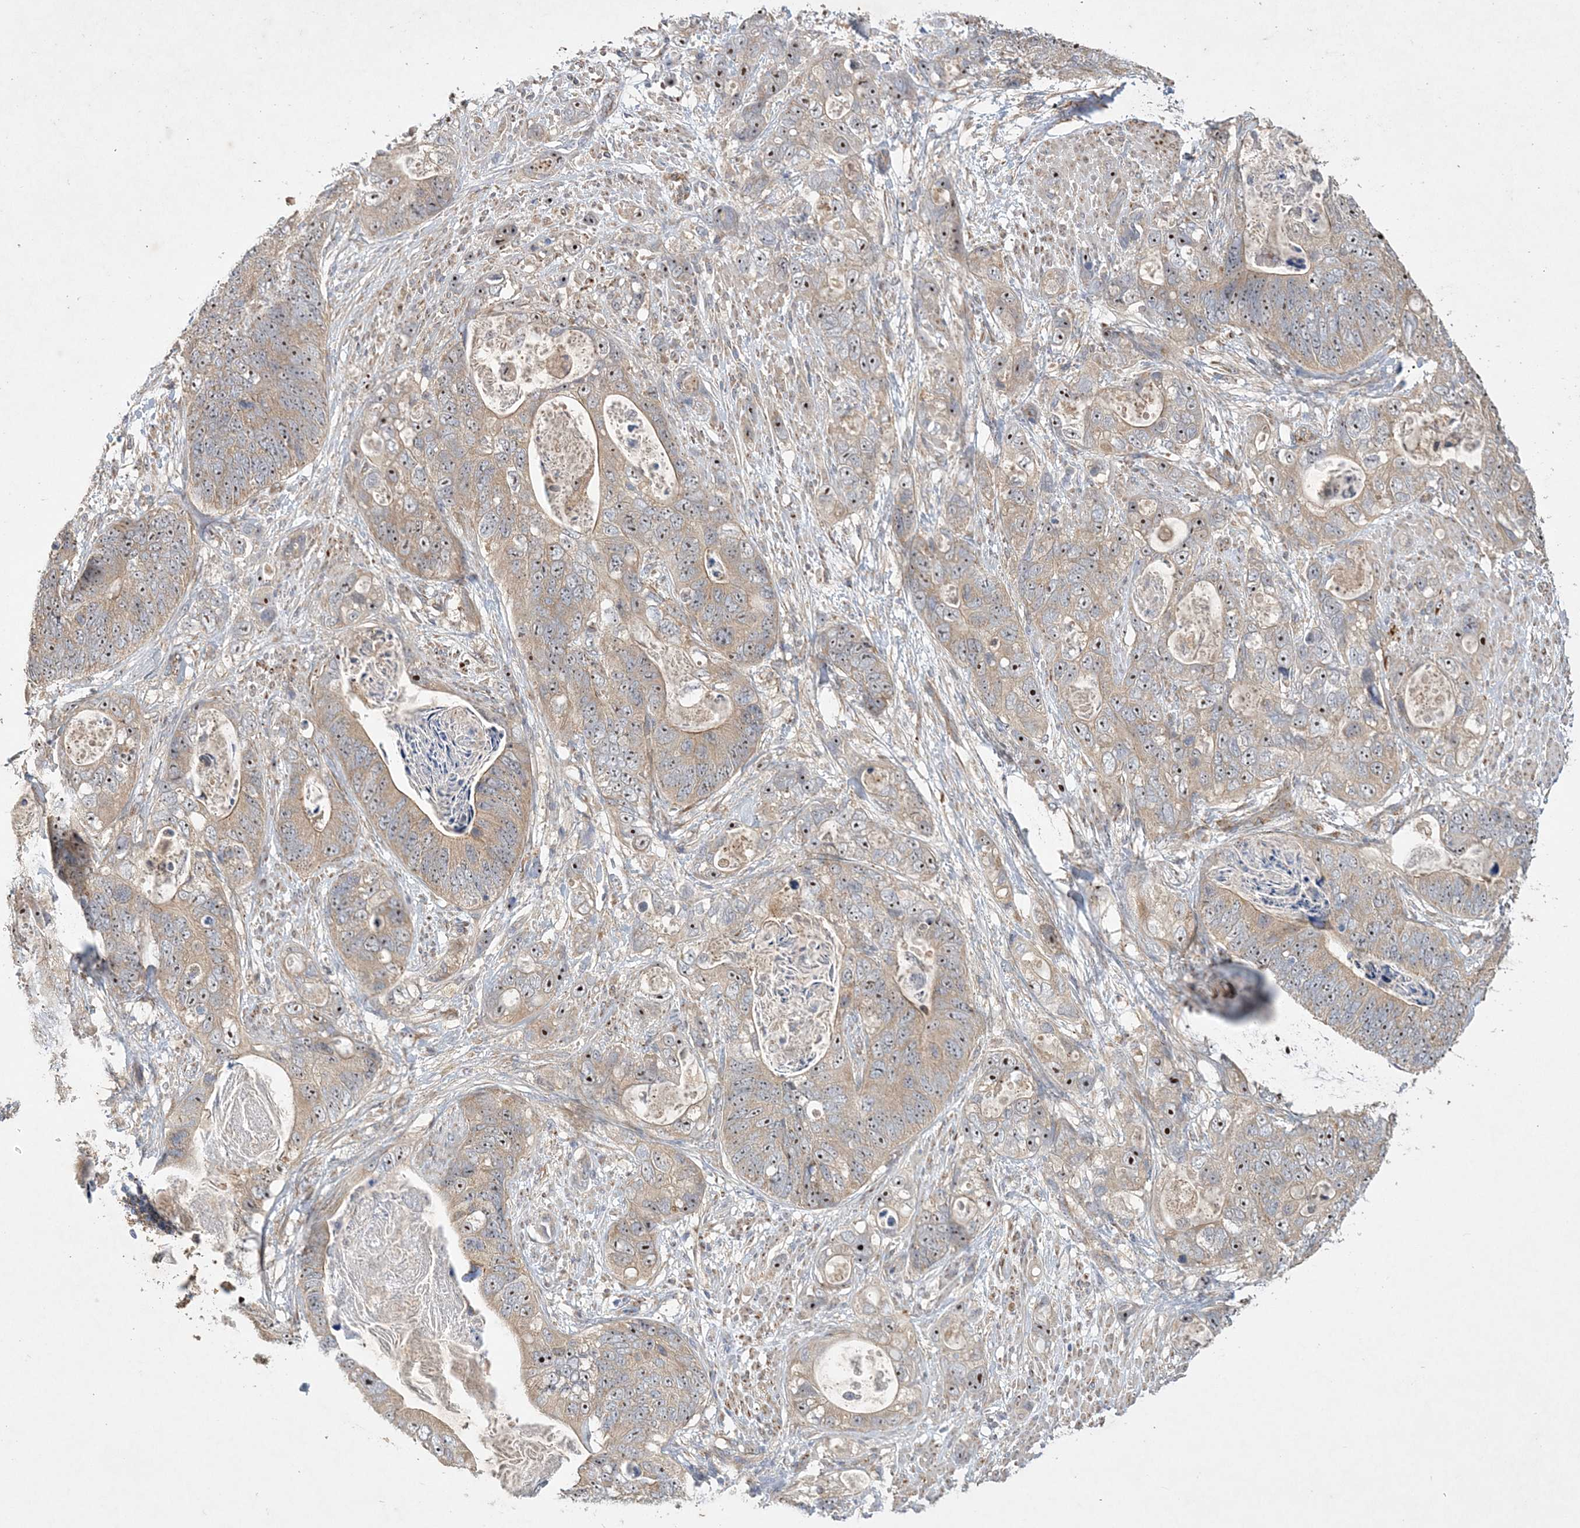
{"staining": {"intensity": "moderate", "quantity": ">75%", "location": "cytoplasmic/membranous,nuclear"}, "tissue": "stomach cancer", "cell_type": "Tumor cells", "image_type": "cancer", "snomed": [{"axis": "morphology", "description": "Adenocarcinoma, NOS"}, {"axis": "topography", "description": "Stomach"}], "caption": "High-power microscopy captured an IHC image of stomach cancer (adenocarcinoma), revealing moderate cytoplasmic/membranous and nuclear positivity in approximately >75% of tumor cells.", "gene": "FEZ2", "patient": {"sex": "female", "age": 89}}